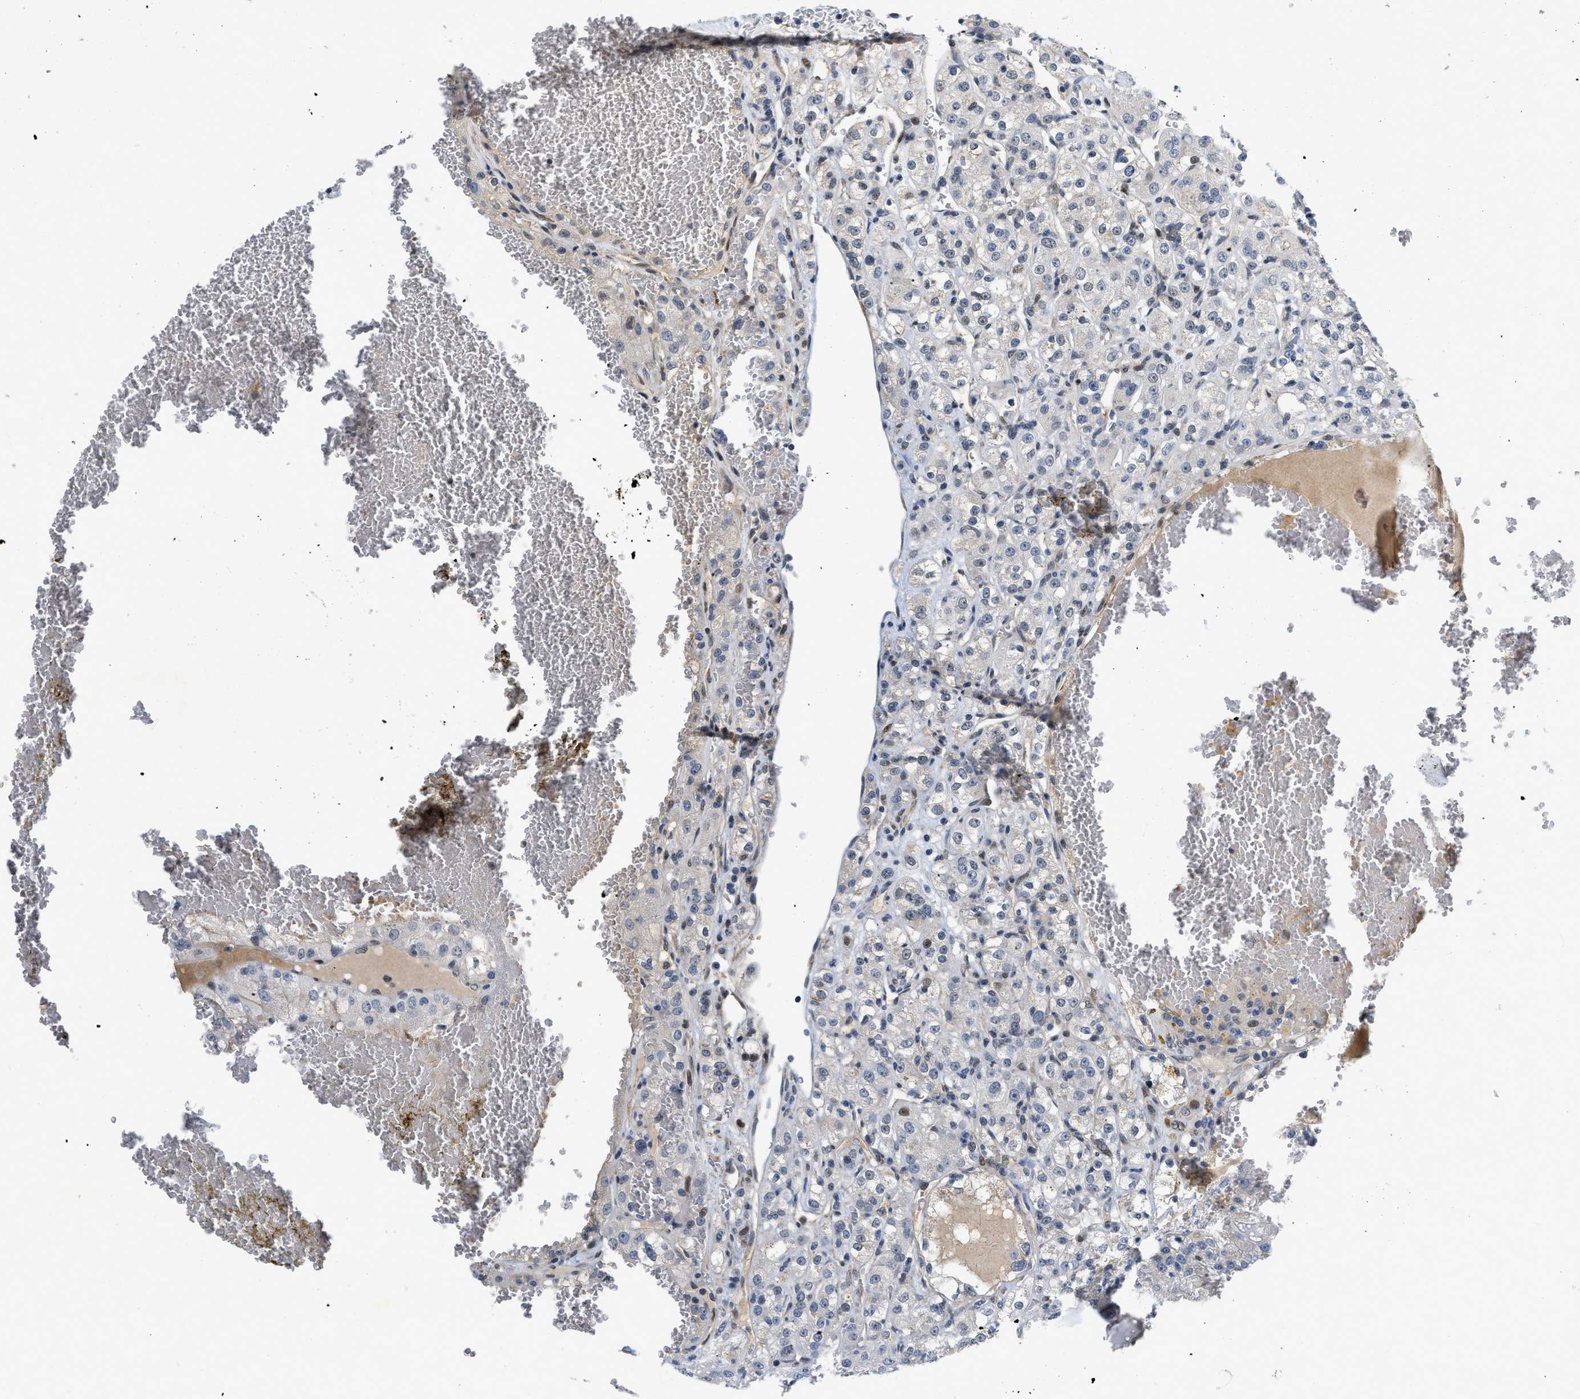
{"staining": {"intensity": "negative", "quantity": "none", "location": "none"}, "tissue": "renal cancer", "cell_type": "Tumor cells", "image_type": "cancer", "snomed": [{"axis": "morphology", "description": "Normal tissue, NOS"}, {"axis": "morphology", "description": "Adenocarcinoma, NOS"}, {"axis": "topography", "description": "Kidney"}], "caption": "Immunohistochemistry (IHC) photomicrograph of adenocarcinoma (renal) stained for a protein (brown), which exhibits no positivity in tumor cells.", "gene": "VIP", "patient": {"sex": "male", "age": 61}}